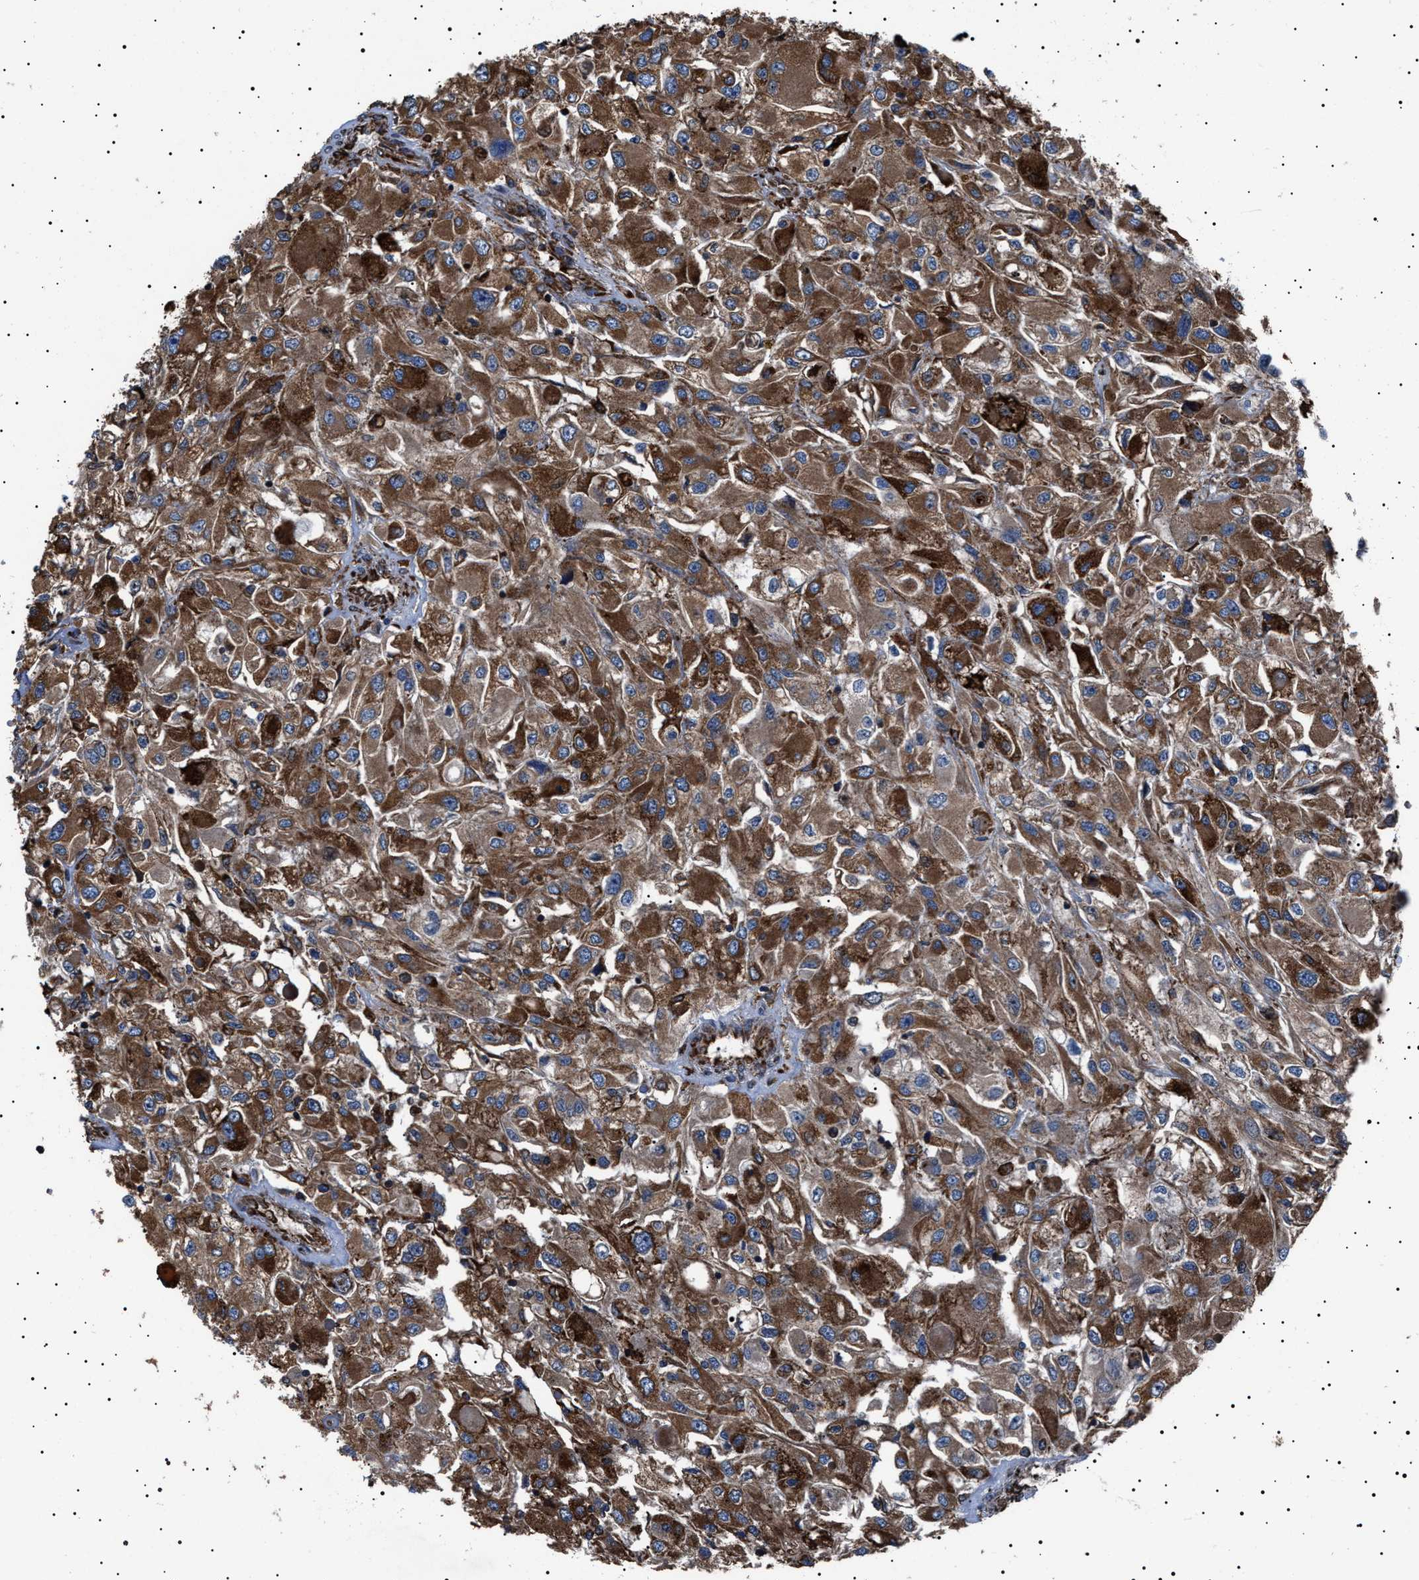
{"staining": {"intensity": "strong", "quantity": ">75%", "location": "cytoplasmic/membranous"}, "tissue": "renal cancer", "cell_type": "Tumor cells", "image_type": "cancer", "snomed": [{"axis": "morphology", "description": "Adenocarcinoma, NOS"}, {"axis": "topography", "description": "Kidney"}], "caption": "Strong cytoplasmic/membranous staining for a protein is appreciated in about >75% of tumor cells of adenocarcinoma (renal) using immunohistochemistry.", "gene": "TOP1MT", "patient": {"sex": "female", "age": 52}}